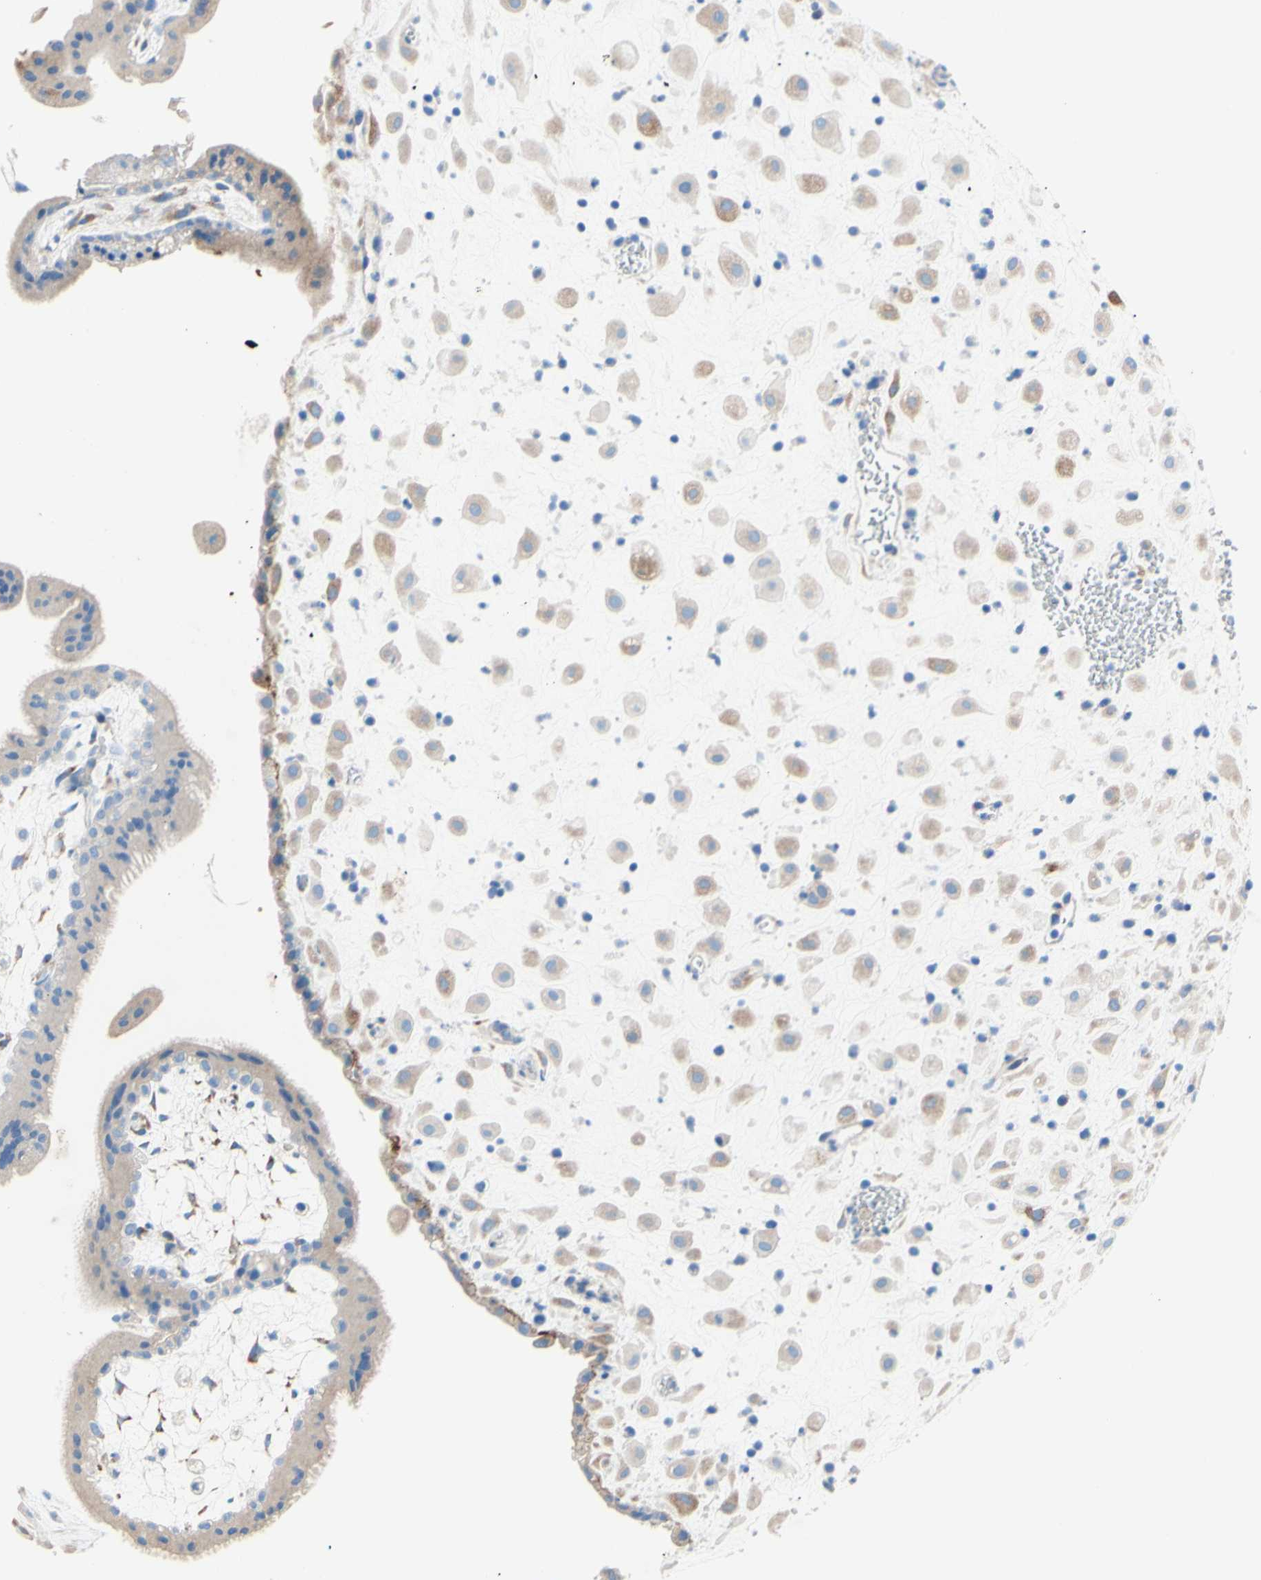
{"staining": {"intensity": "moderate", "quantity": "25%-75%", "location": "cytoplasmic/membranous"}, "tissue": "placenta", "cell_type": "Decidual cells", "image_type": "normal", "snomed": [{"axis": "morphology", "description": "Normal tissue, NOS"}, {"axis": "topography", "description": "Placenta"}], "caption": "Decidual cells exhibit medium levels of moderate cytoplasmic/membranous staining in about 25%-75% of cells in normal placenta.", "gene": "TMIGD2", "patient": {"sex": "female", "age": 35}}